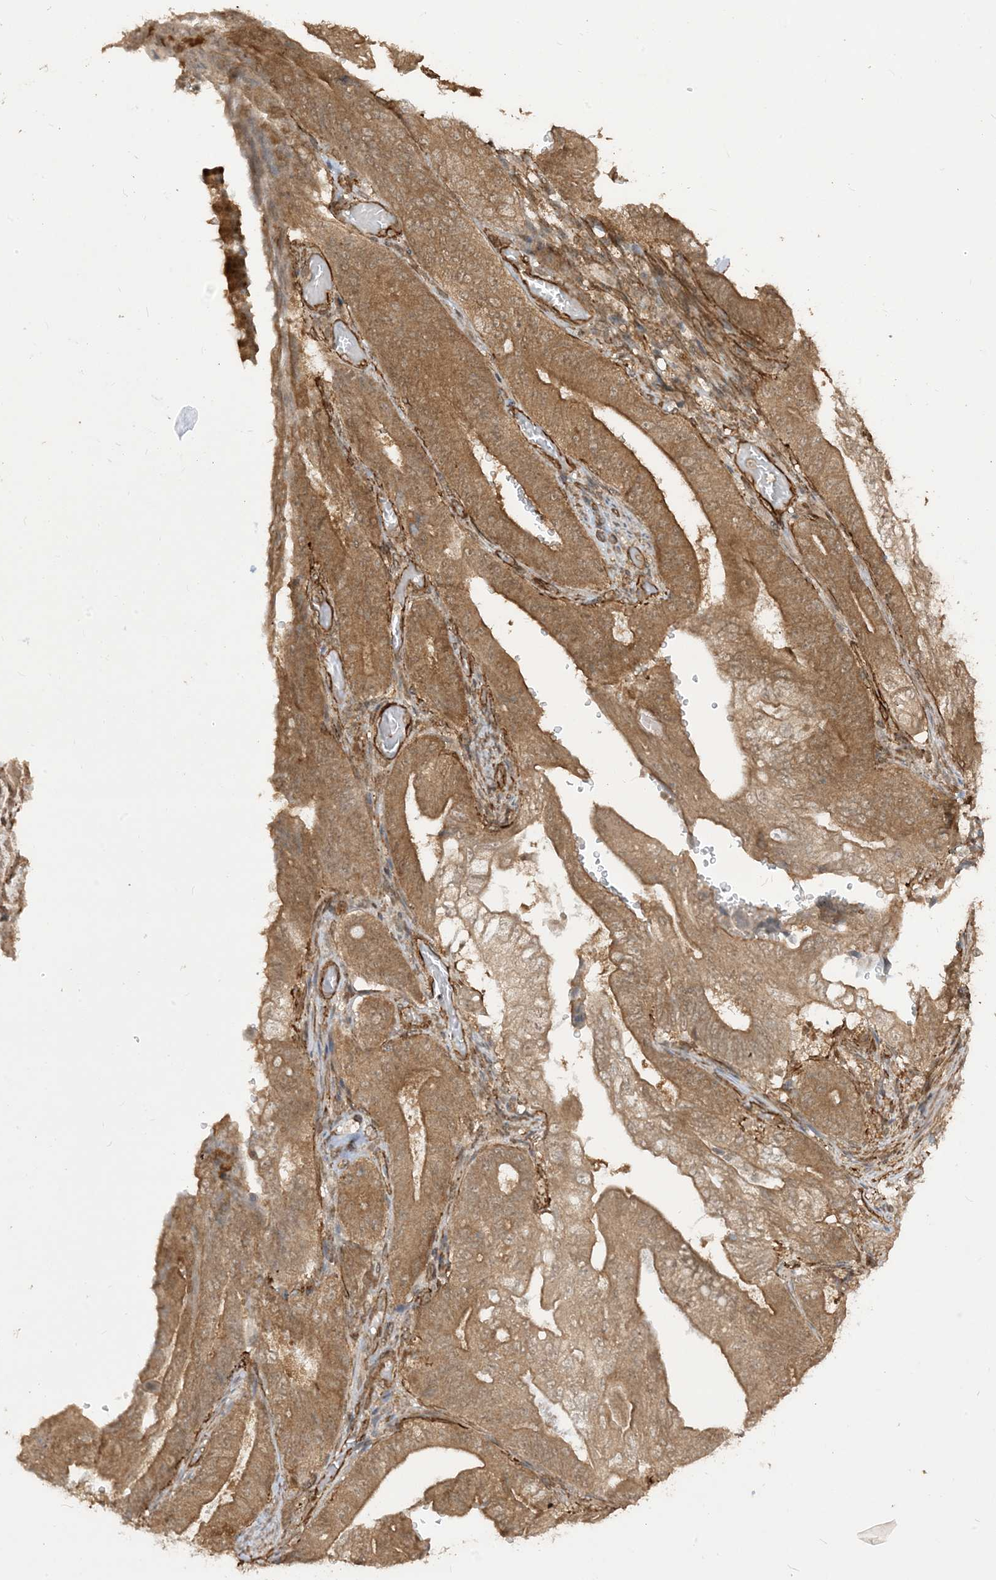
{"staining": {"intensity": "moderate", "quantity": ">75%", "location": "cytoplasmic/membranous"}, "tissue": "stomach cancer", "cell_type": "Tumor cells", "image_type": "cancer", "snomed": [{"axis": "morphology", "description": "Adenocarcinoma, NOS"}, {"axis": "topography", "description": "Stomach"}], "caption": "Adenocarcinoma (stomach) stained for a protein (brown) demonstrates moderate cytoplasmic/membranous positive expression in about >75% of tumor cells.", "gene": "TBCC", "patient": {"sex": "female", "age": 73}}